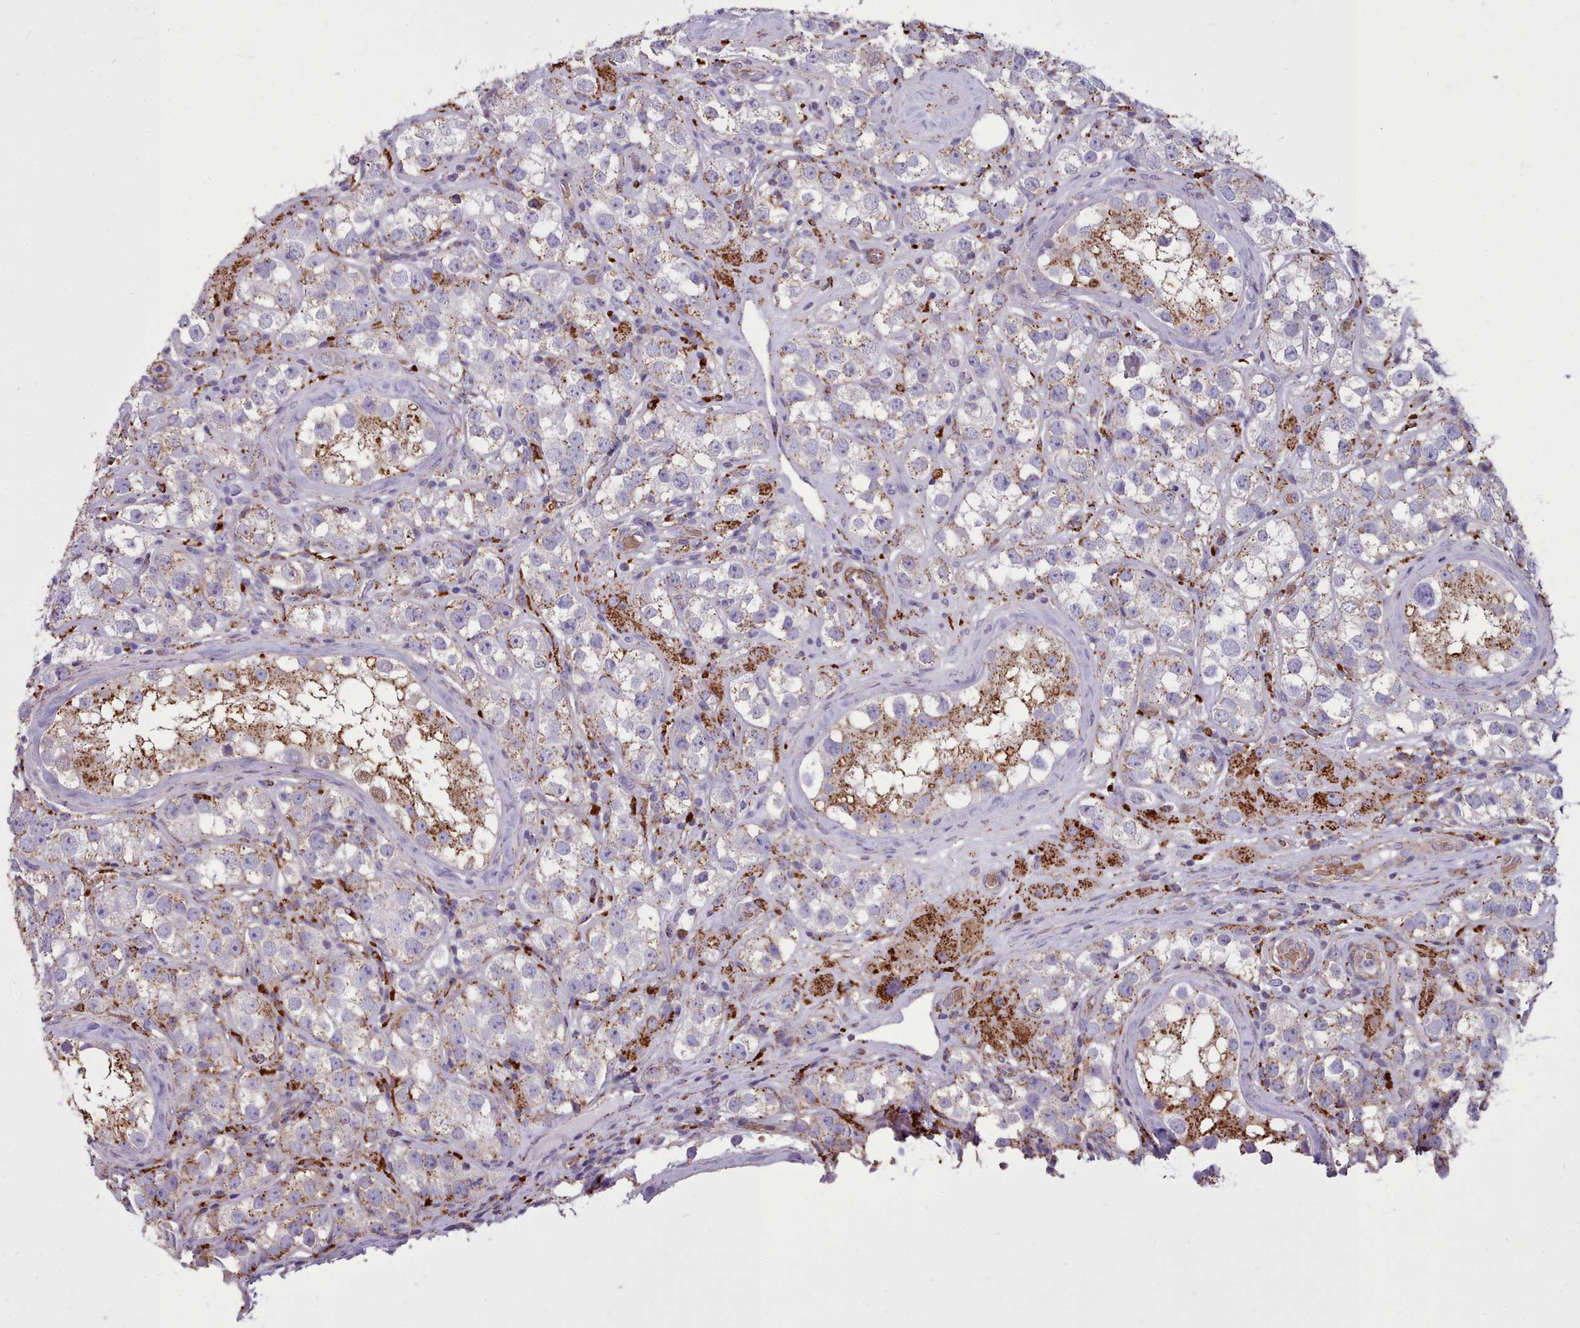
{"staining": {"intensity": "weak", "quantity": "25%-75%", "location": "cytoplasmic/membranous"}, "tissue": "testis cancer", "cell_type": "Tumor cells", "image_type": "cancer", "snomed": [{"axis": "morphology", "description": "Seminoma, NOS"}, {"axis": "topography", "description": "Testis"}], "caption": "Protein staining of testis cancer (seminoma) tissue displays weak cytoplasmic/membranous staining in about 25%-75% of tumor cells. The staining was performed using DAB to visualize the protein expression in brown, while the nuclei were stained in blue with hematoxylin (Magnification: 20x).", "gene": "PACSIN3", "patient": {"sex": "male", "age": 28}}